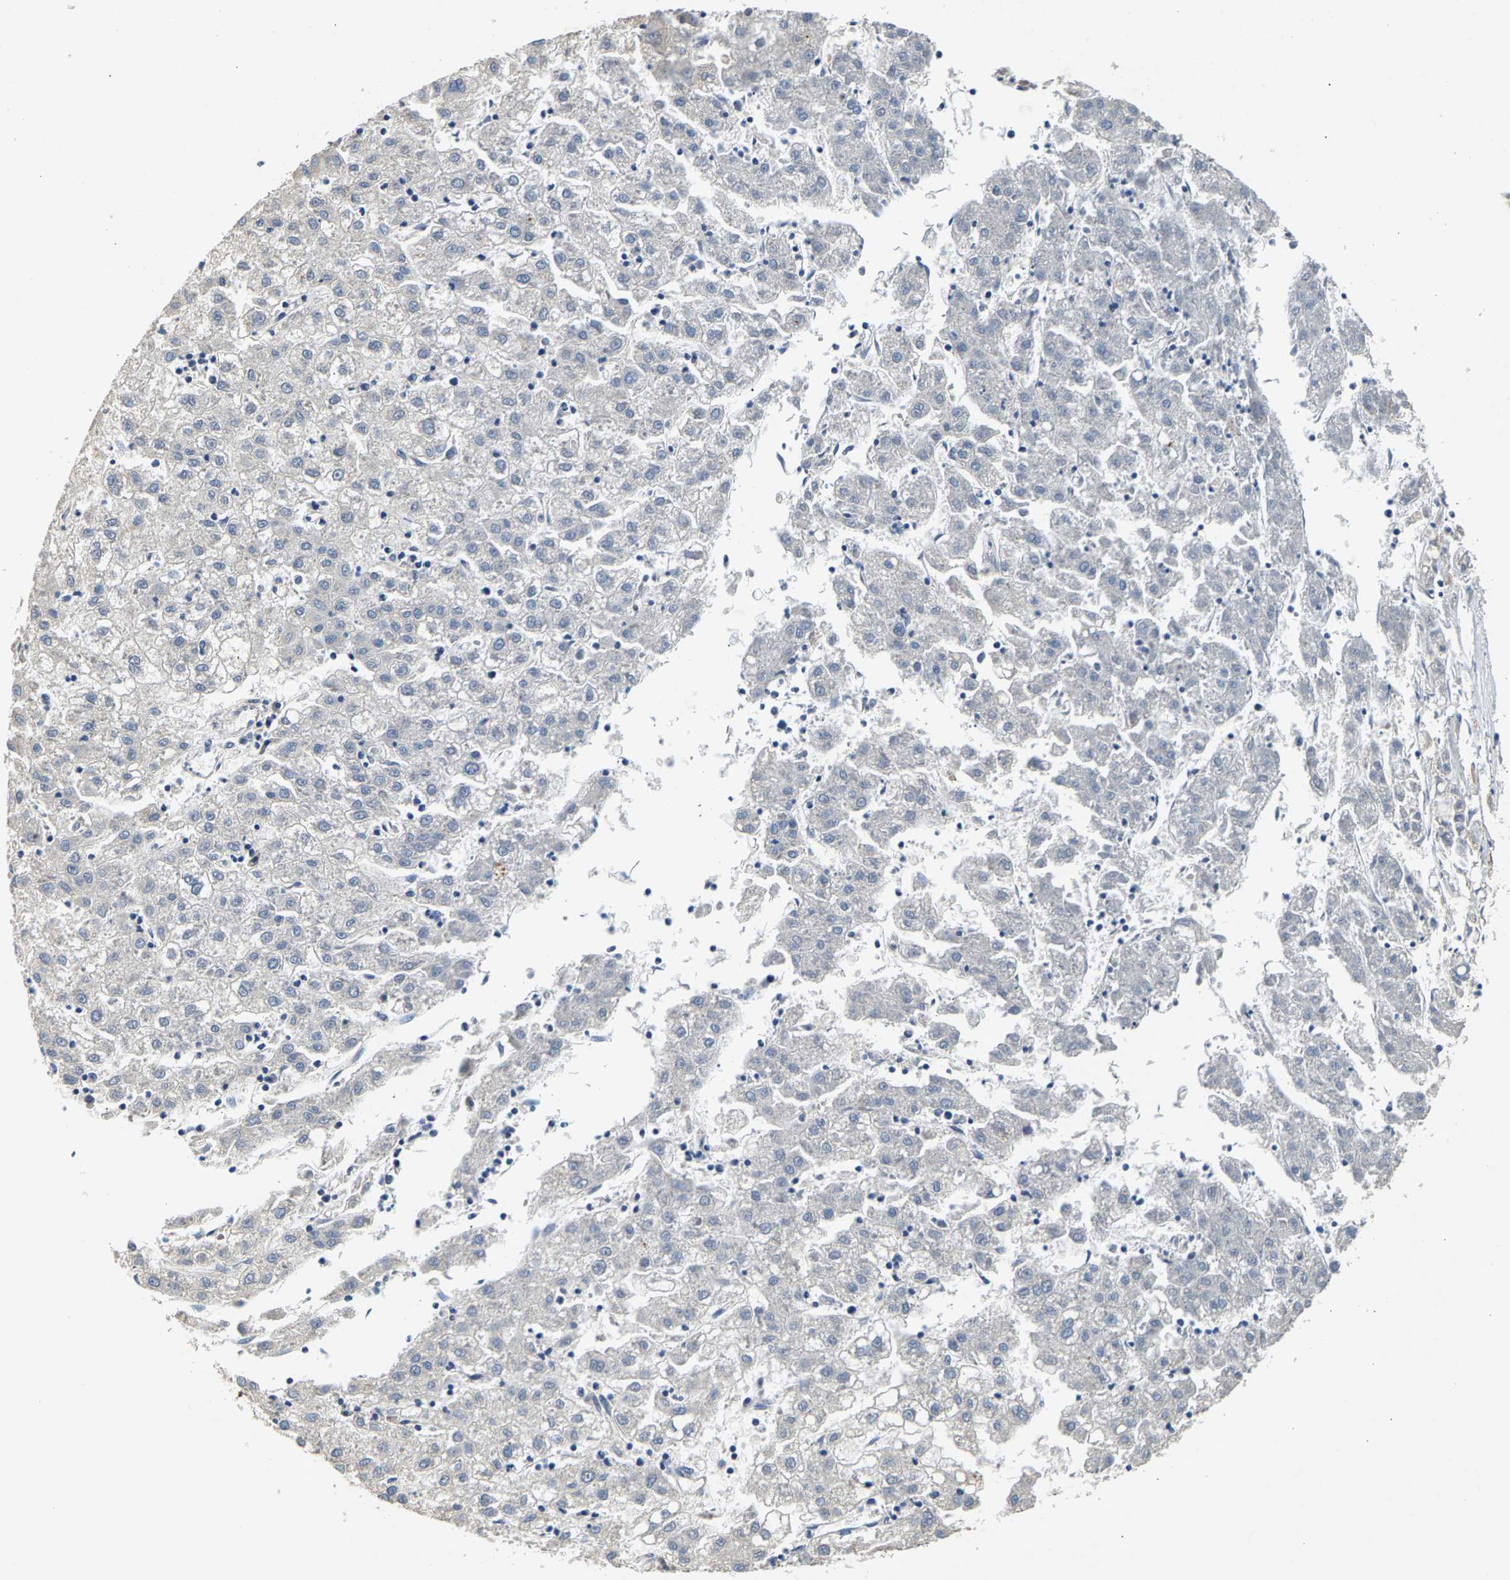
{"staining": {"intensity": "negative", "quantity": "none", "location": "none"}, "tissue": "liver cancer", "cell_type": "Tumor cells", "image_type": "cancer", "snomed": [{"axis": "morphology", "description": "Carcinoma, Hepatocellular, NOS"}, {"axis": "topography", "description": "Liver"}], "caption": "An immunohistochemistry (IHC) micrograph of liver hepatocellular carcinoma is shown. There is no staining in tumor cells of liver hepatocellular carcinoma.", "gene": "NT5C", "patient": {"sex": "male", "age": 72}}